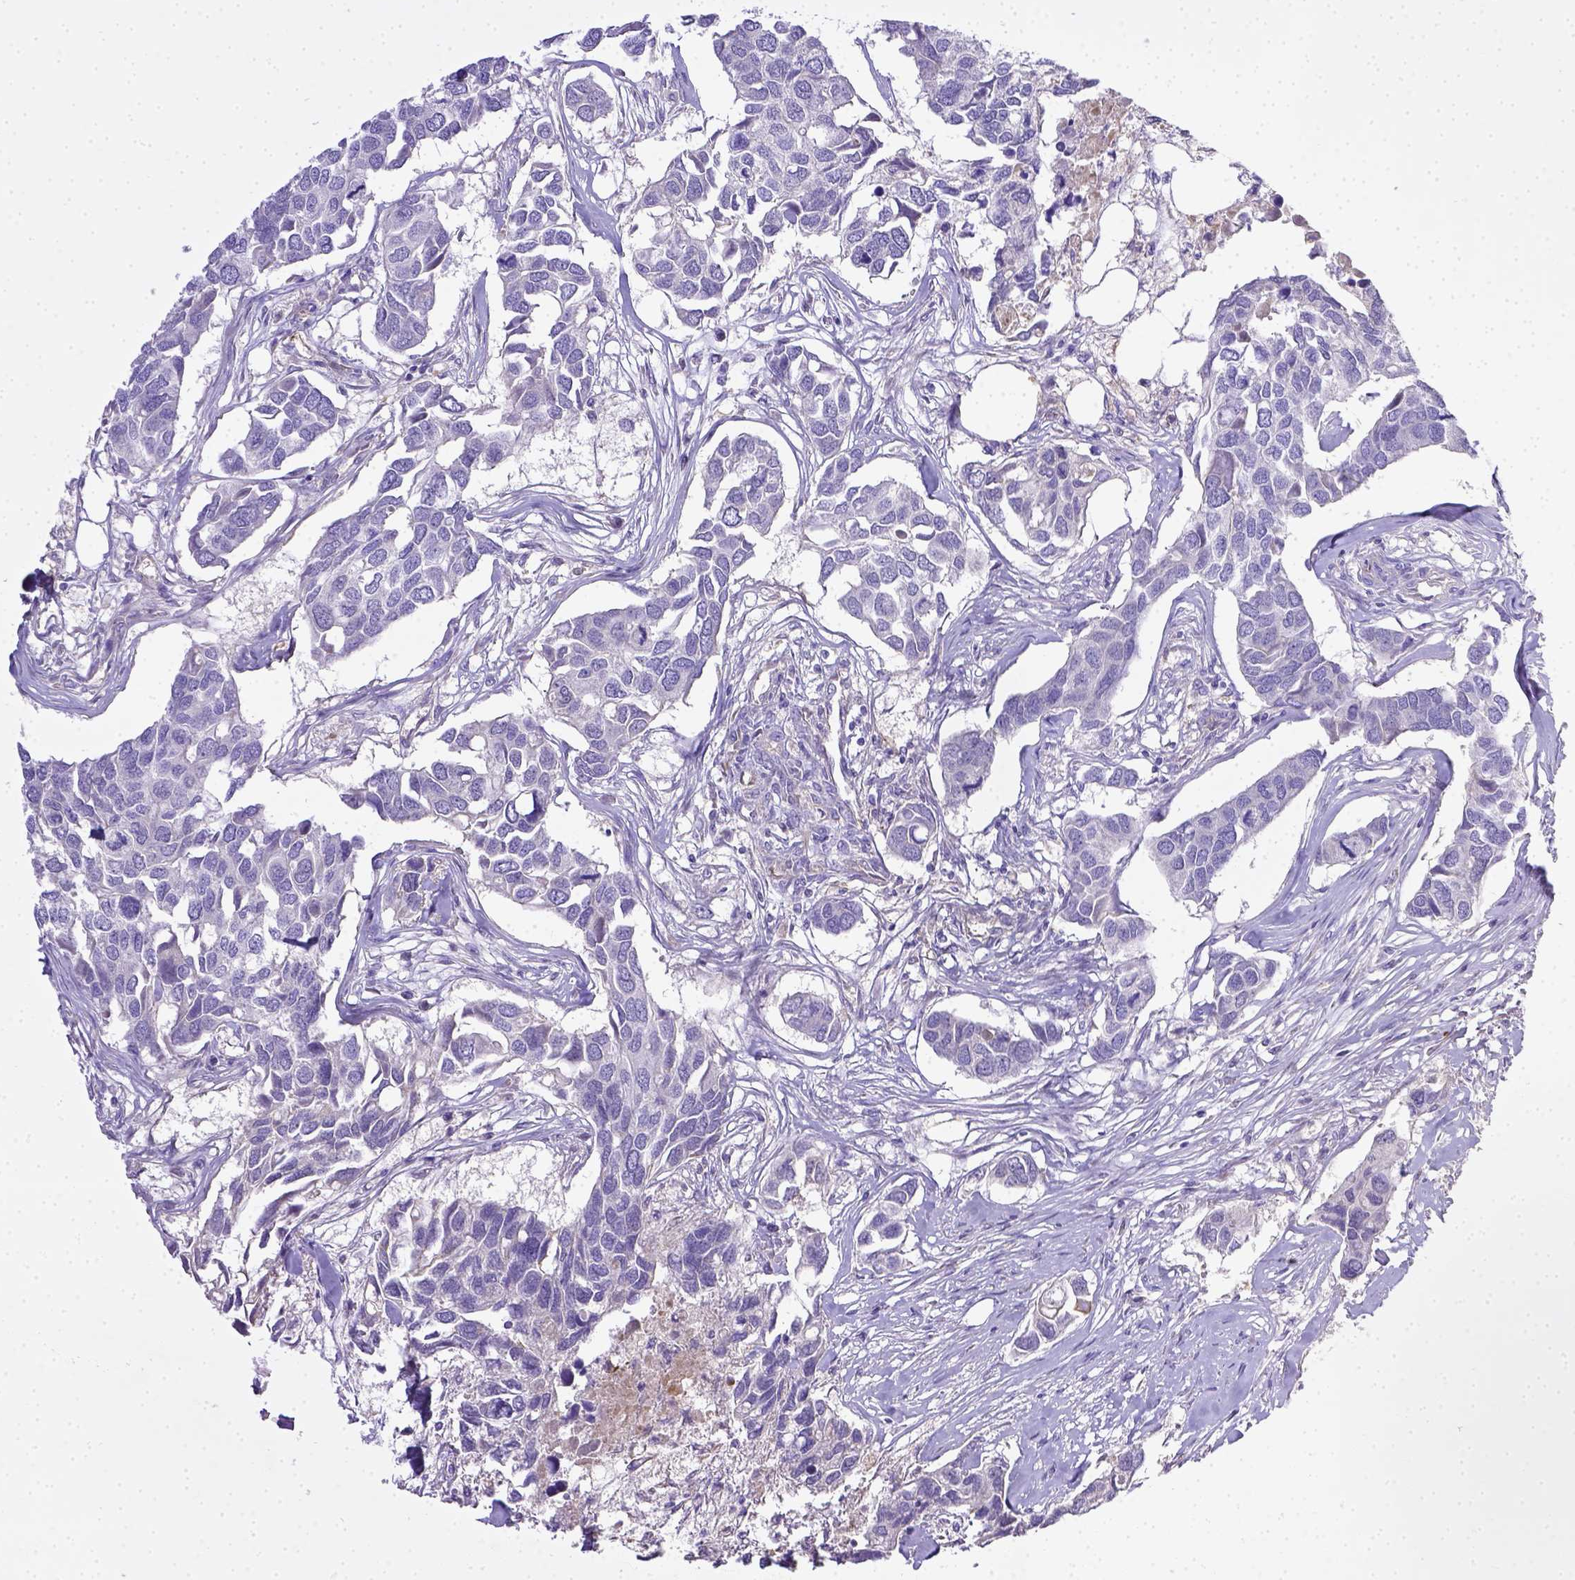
{"staining": {"intensity": "negative", "quantity": "none", "location": "none"}, "tissue": "breast cancer", "cell_type": "Tumor cells", "image_type": "cancer", "snomed": [{"axis": "morphology", "description": "Duct carcinoma"}, {"axis": "topography", "description": "Breast"}], "caption": "Breast cancer was stained to show a protein in brown. There is no significant positivity in tumor cells.", "gene": "CD40", "patient": {"sex": "female", "age": 83}}